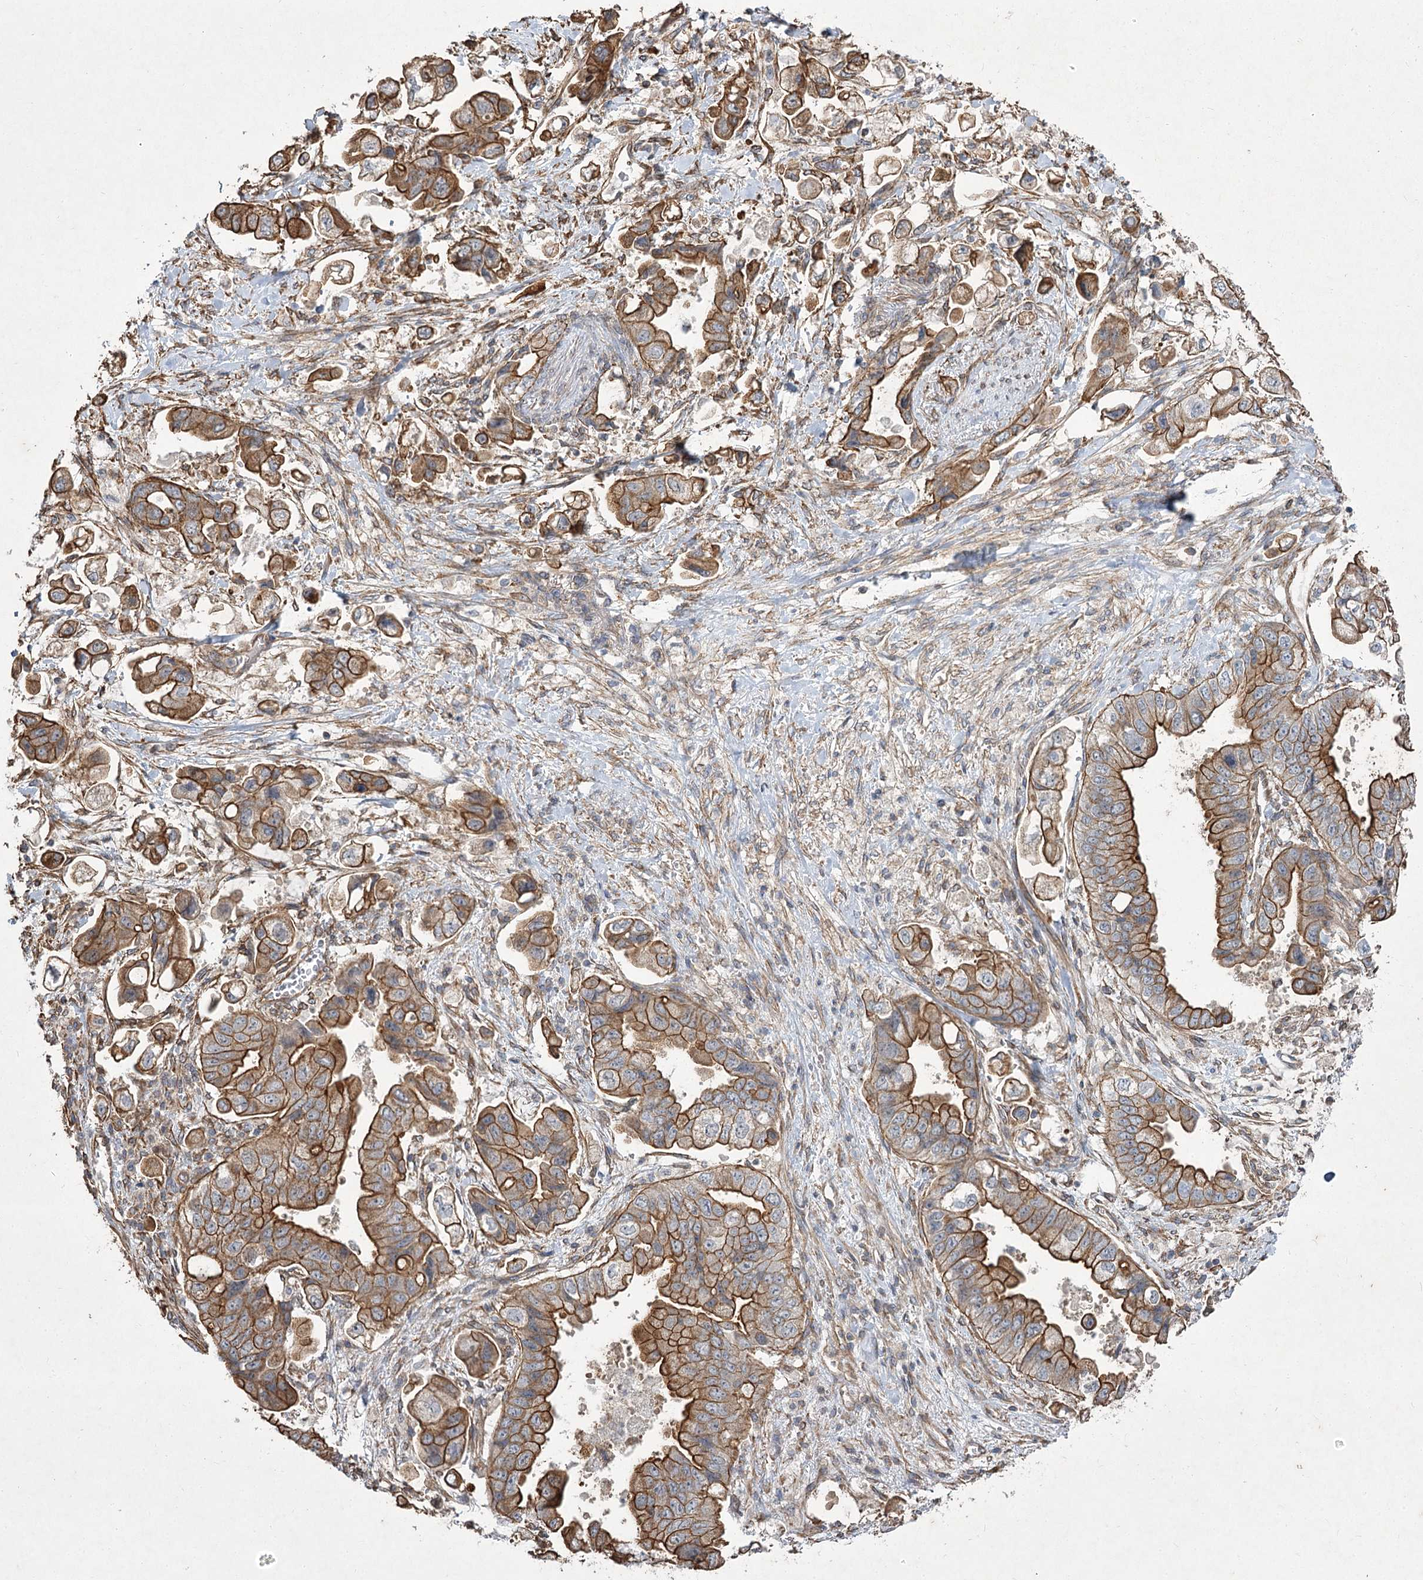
{"staining": {"intensity": "strong", "quantity": ">75%", "location": "cytoplasmic/membranous"}, "tissue": "stomach cancer", "cell_type": "Tumor cells", "image_type": "cancer", "snomed": [{"axis": "morphology", "description": "Adenocarcinoma, NOS"}, {"axis": "topography", "description": "Stomach"}], "caption": "Brown immunohistochemical staining in human adenocarcinoma (stomach) exhibits strong cytoplasmic/membranous staining in approximately >75% of tumor cells. (Brightfield microscopy of DAB IHC at high magnification).", "gene": "SH3BP5L", "patient": {"sex": "male", "age": 62}}